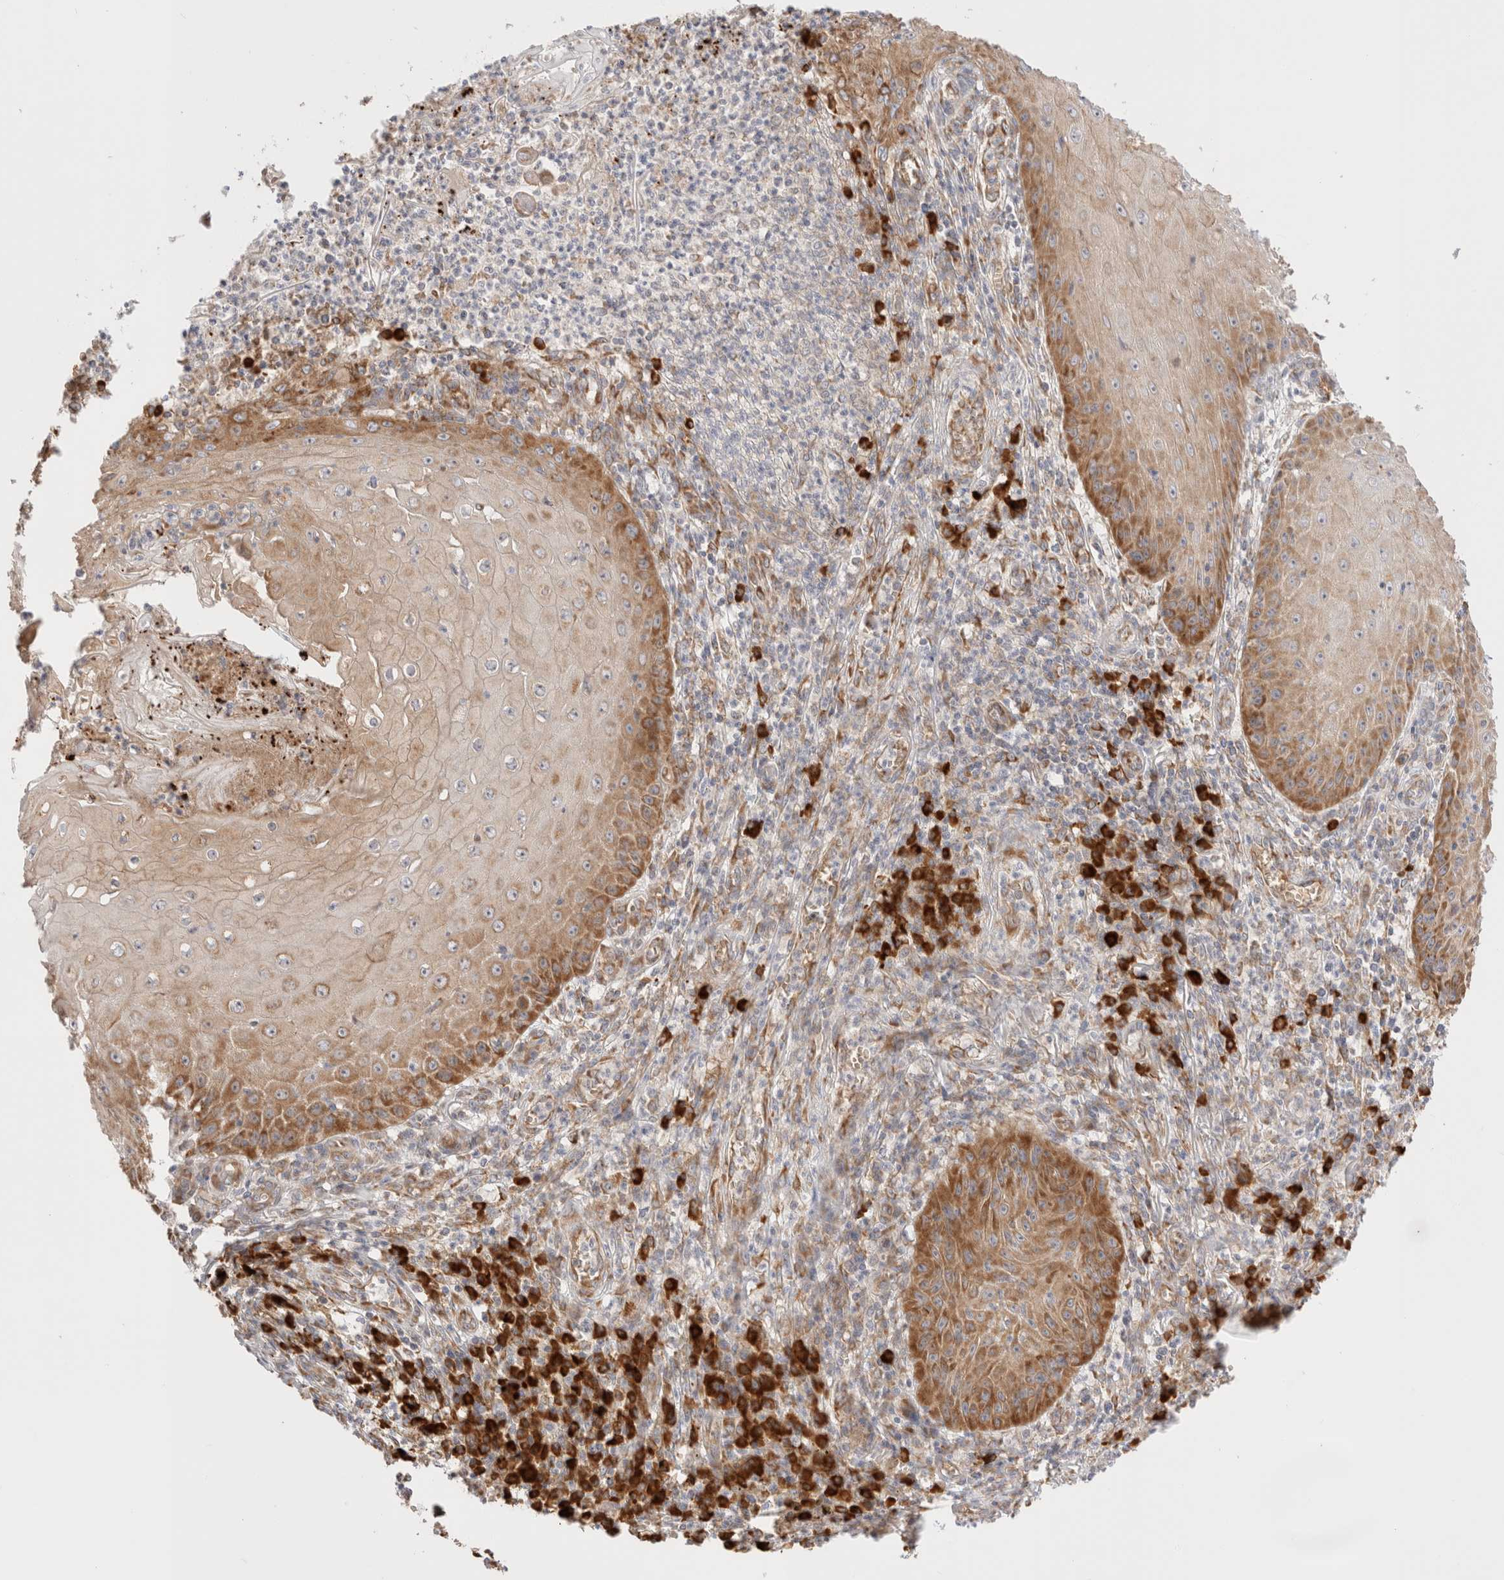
{"staining": {"intensity": "moderate", "quantity": "25%-75%", "location": "cytoplasmic/membranous"}, "tissue": "skin cancer", "cell_type": "Tumor cells", "image_type": "cancer", "snomed": [{"axis": "morphology", "description": "Squamous cell carcinoma, NOS"}, {"axis": "topography", "description": "Skin"}], "caption": "Protein staining reveals moderate cytoplasmic/membranous expression in about 25%-75% of tumor cells in skin squamous cell carcinoma. Immunohistochemistry stains the protein in brown and the nuclei are stained blue.", "gene": "UTS2B", "patient": {"sex": "female", "age": 73}}